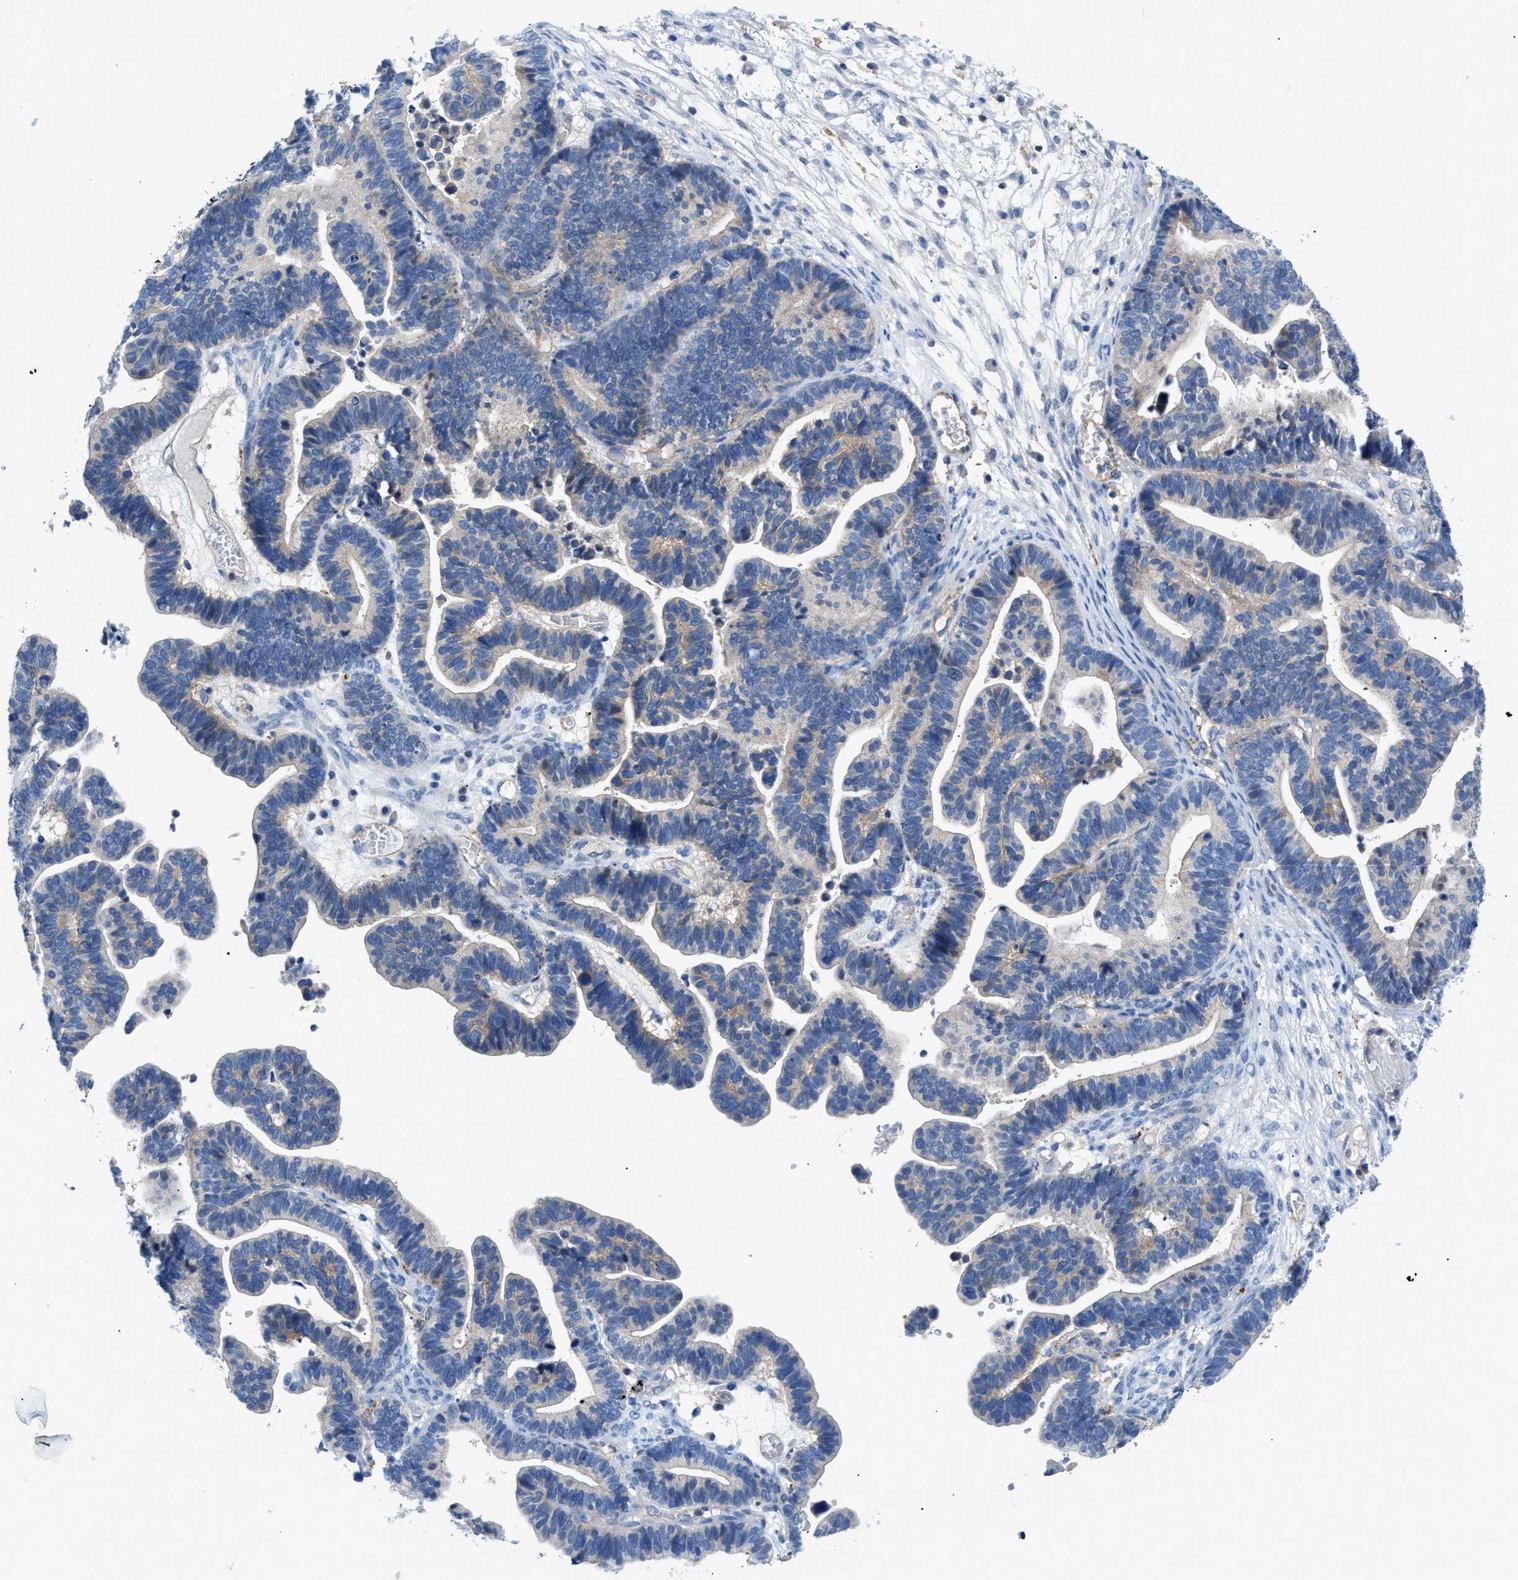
{"staining": {"intensity": "weak", "quantity": "25%-75%", "location": "cytoplasmic/membranous"}, "tissue": "ovarian cancer", "cell_type": "Tumor cells", "image_type": "cancer", "snomed": [{"axis": "morphology", "description": "Cystadenocarcinoma, serous, NOS"}, {"axis": "topography", "description": "Ovary"}], "caption": "Ovarian cancer was stained to show a protein in brown. There is low levels of weak cytoplasmic/membranous staining in about 25%-75% of tumor cells.", "gene": "ORAI1", "patient": {"sex": "female", "age": 56}}